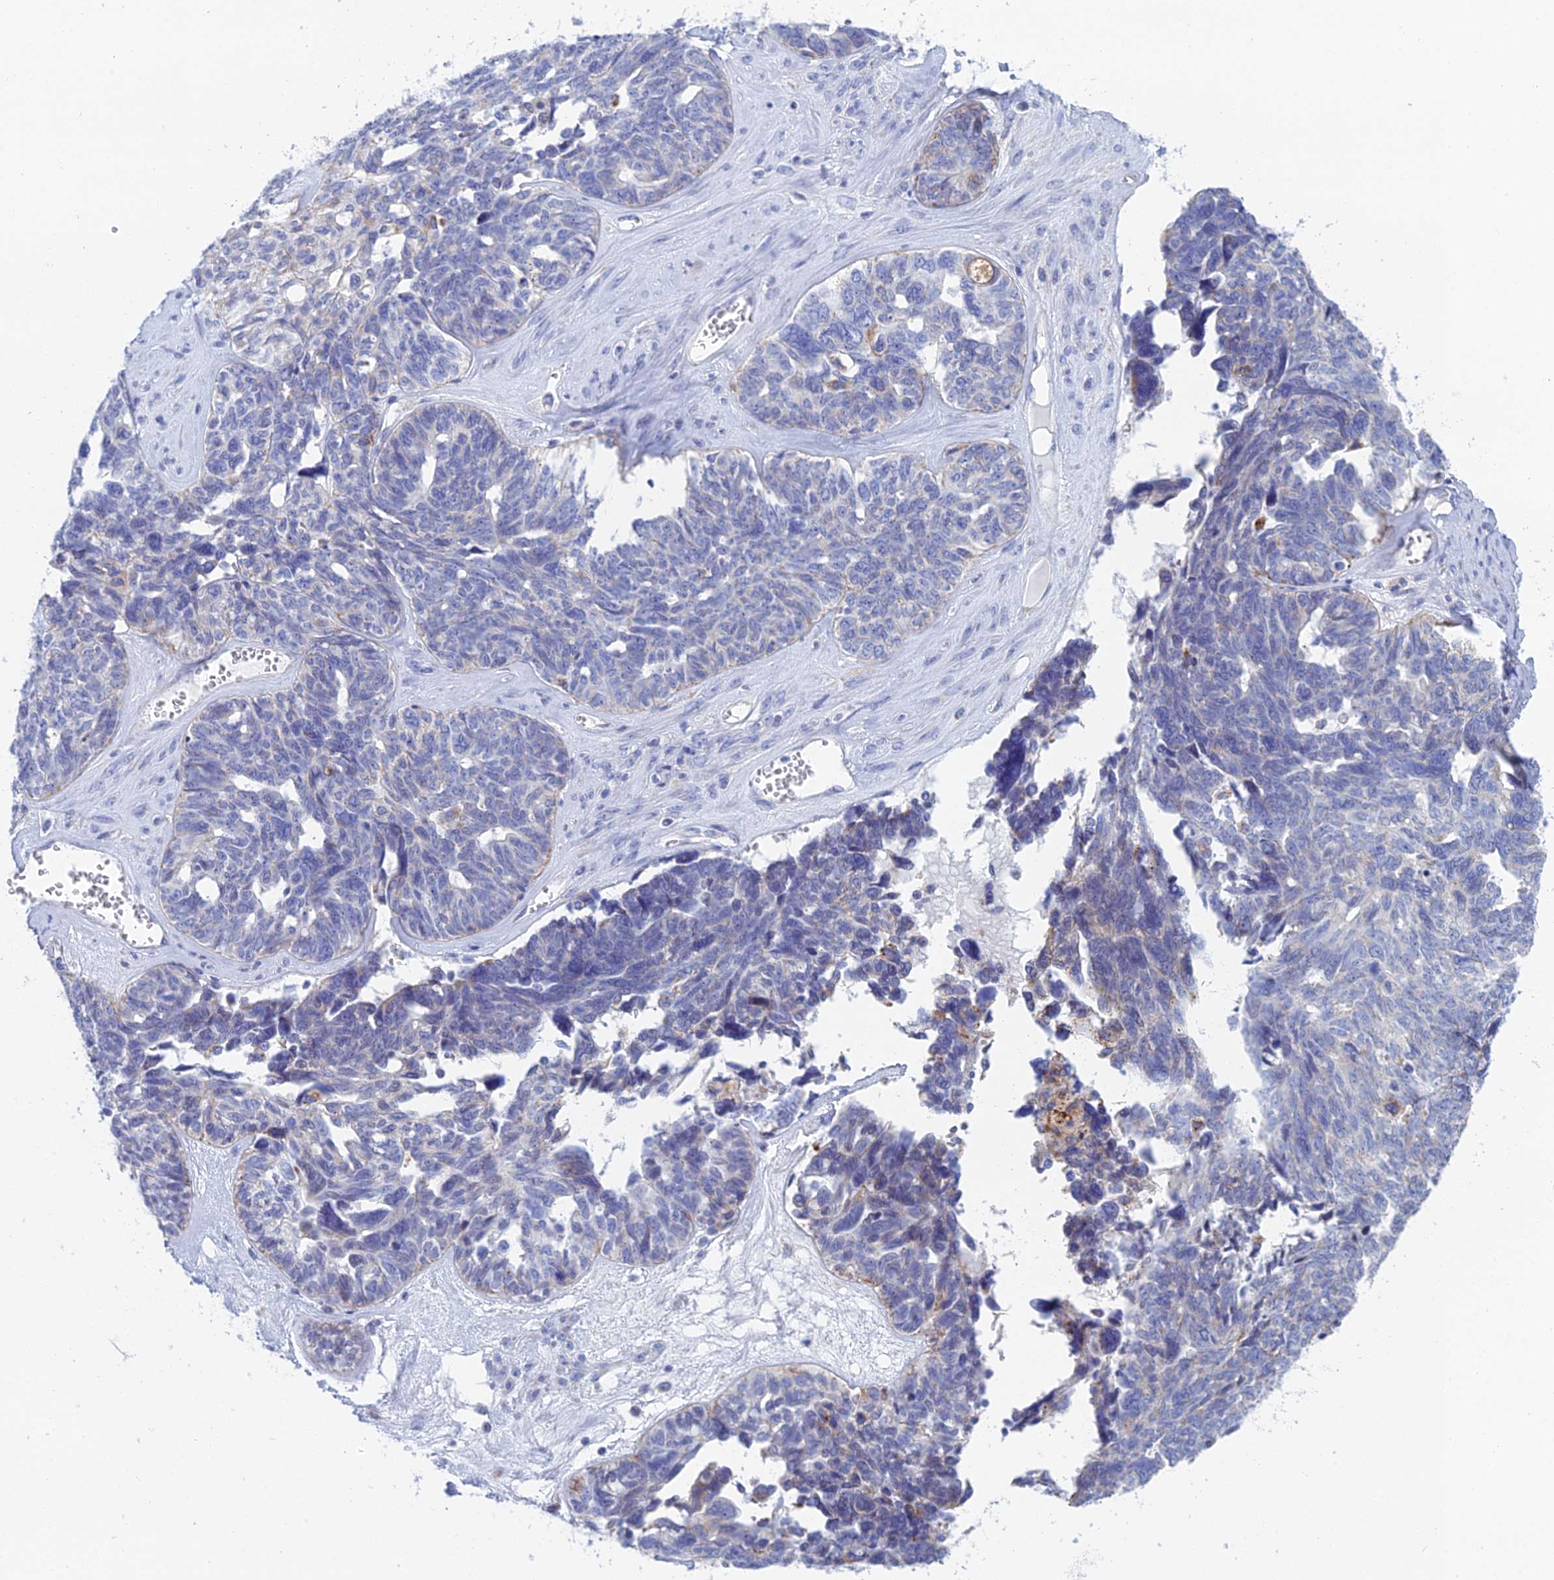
{"staining": {"intensity": "moderate", "quantity": "<25%", "location": "cytoplasmic/membranous"}, "tissue": "ovarian cancer", "cell_type": "Tumor cells", "image_type": "cancer", "snomed": [{"axis": "morphology", "description": "Cystadenocarcinoma, serous, NOS"}, {"axis": "topography", "description": "Ovary"}], "caption": "This image displays immunohistochemistry staining of ovarian cancer, with low moderate cytoplasmic/membranous positivity in approximately <25% of tumor cells.", "gene": "CFAP210", "patient": {"sex": "female", "age": 79}}